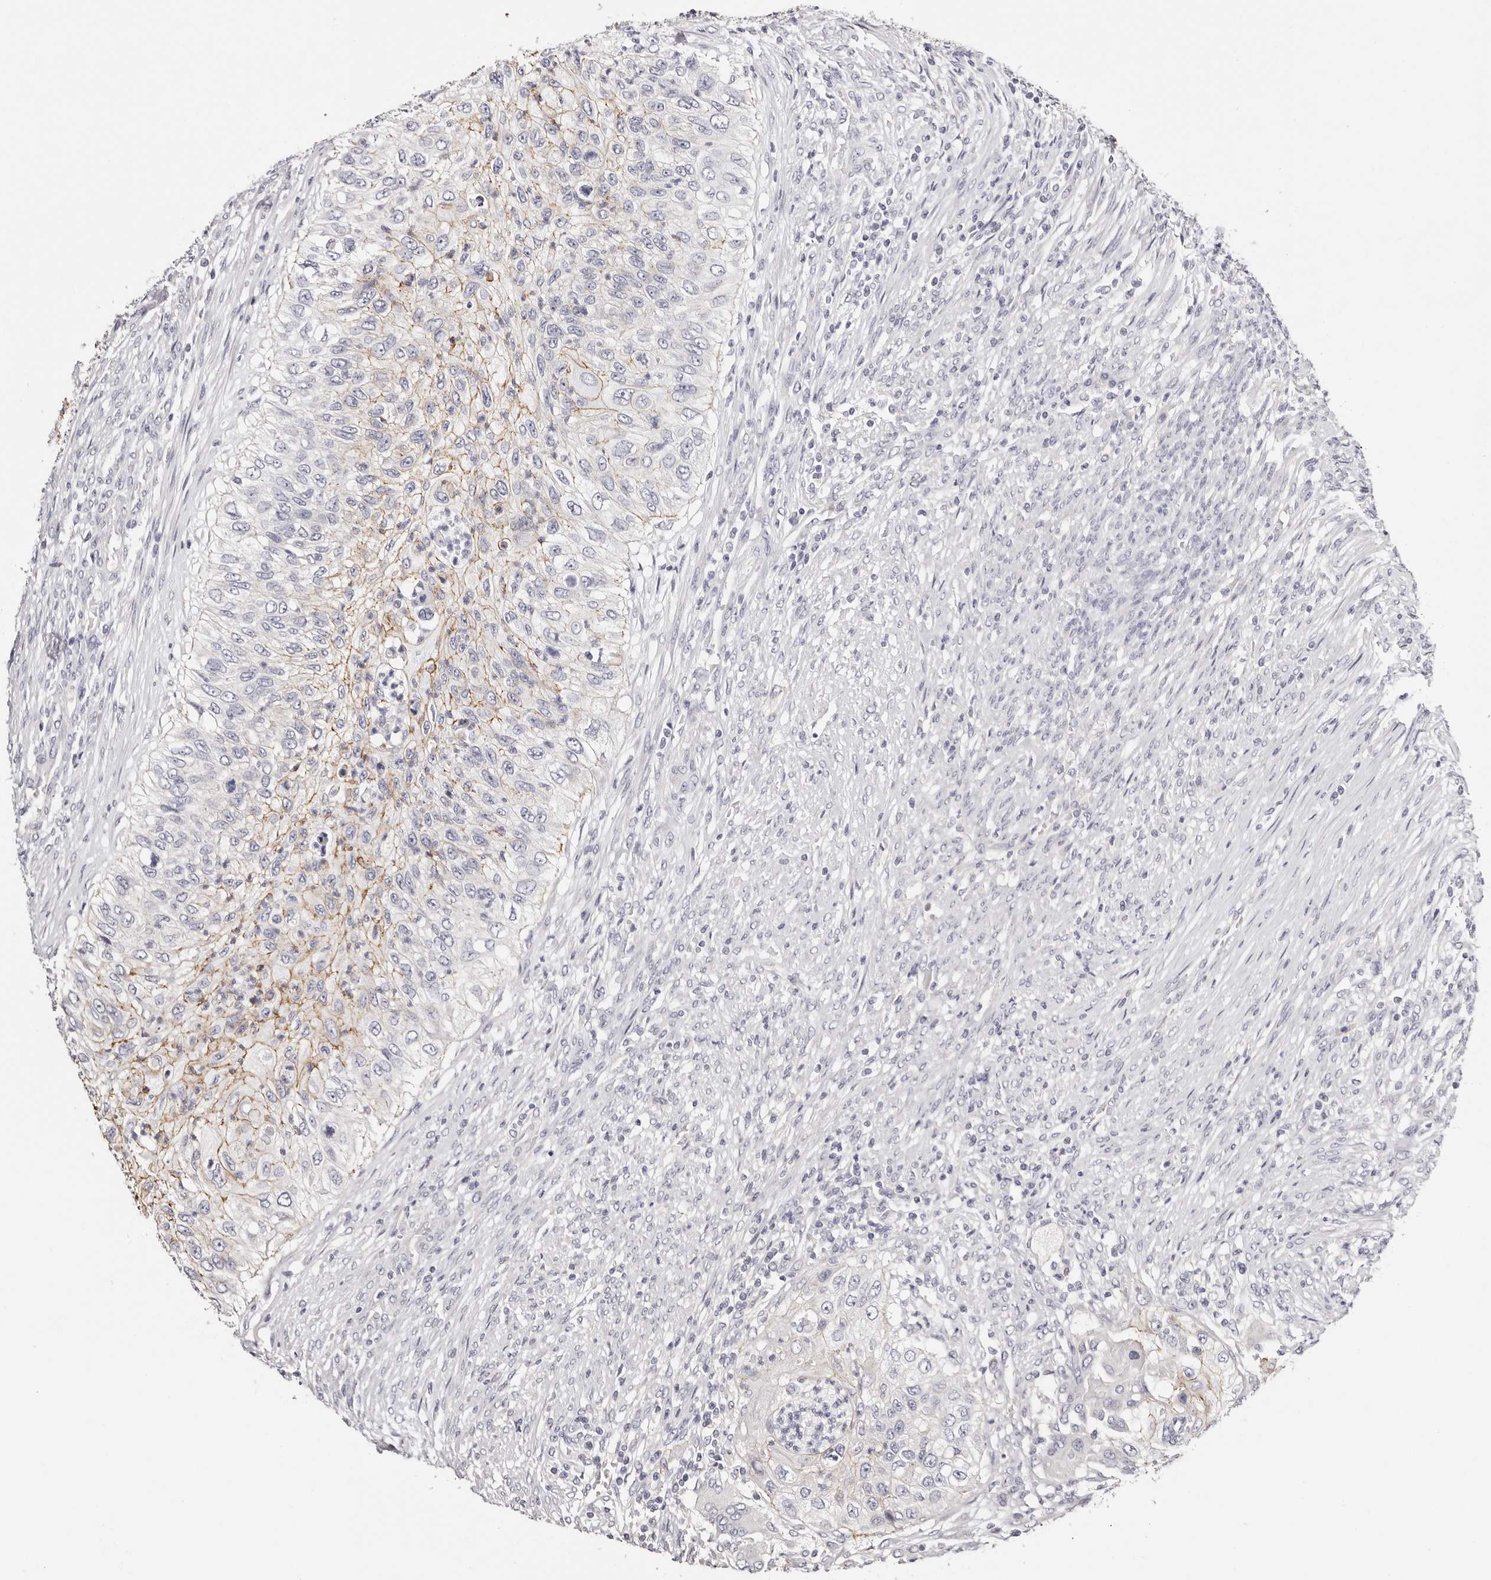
{"staining": {"intensity": "moderate", "quantity": "<25%", "location": "cytoplasmic/membranous"}, "tissue": "urothelial cancer", "cell_type": "Tumor cells", "image_type": "cancer", "snomed": [{"axis": "morphology", "description": "Urothelial carcinoma, High grade"}, {"axis": "topography", "description": "Urinary bladder"}], "caption": "Tumor cells show moderate cytoplasmic/membranous expression in about <25% of cells in high-grade urothelial carcinoma. Nuclei are stained in blue.", "gene": "ROM1", "patient": {"sex": "female", "age": 60}}